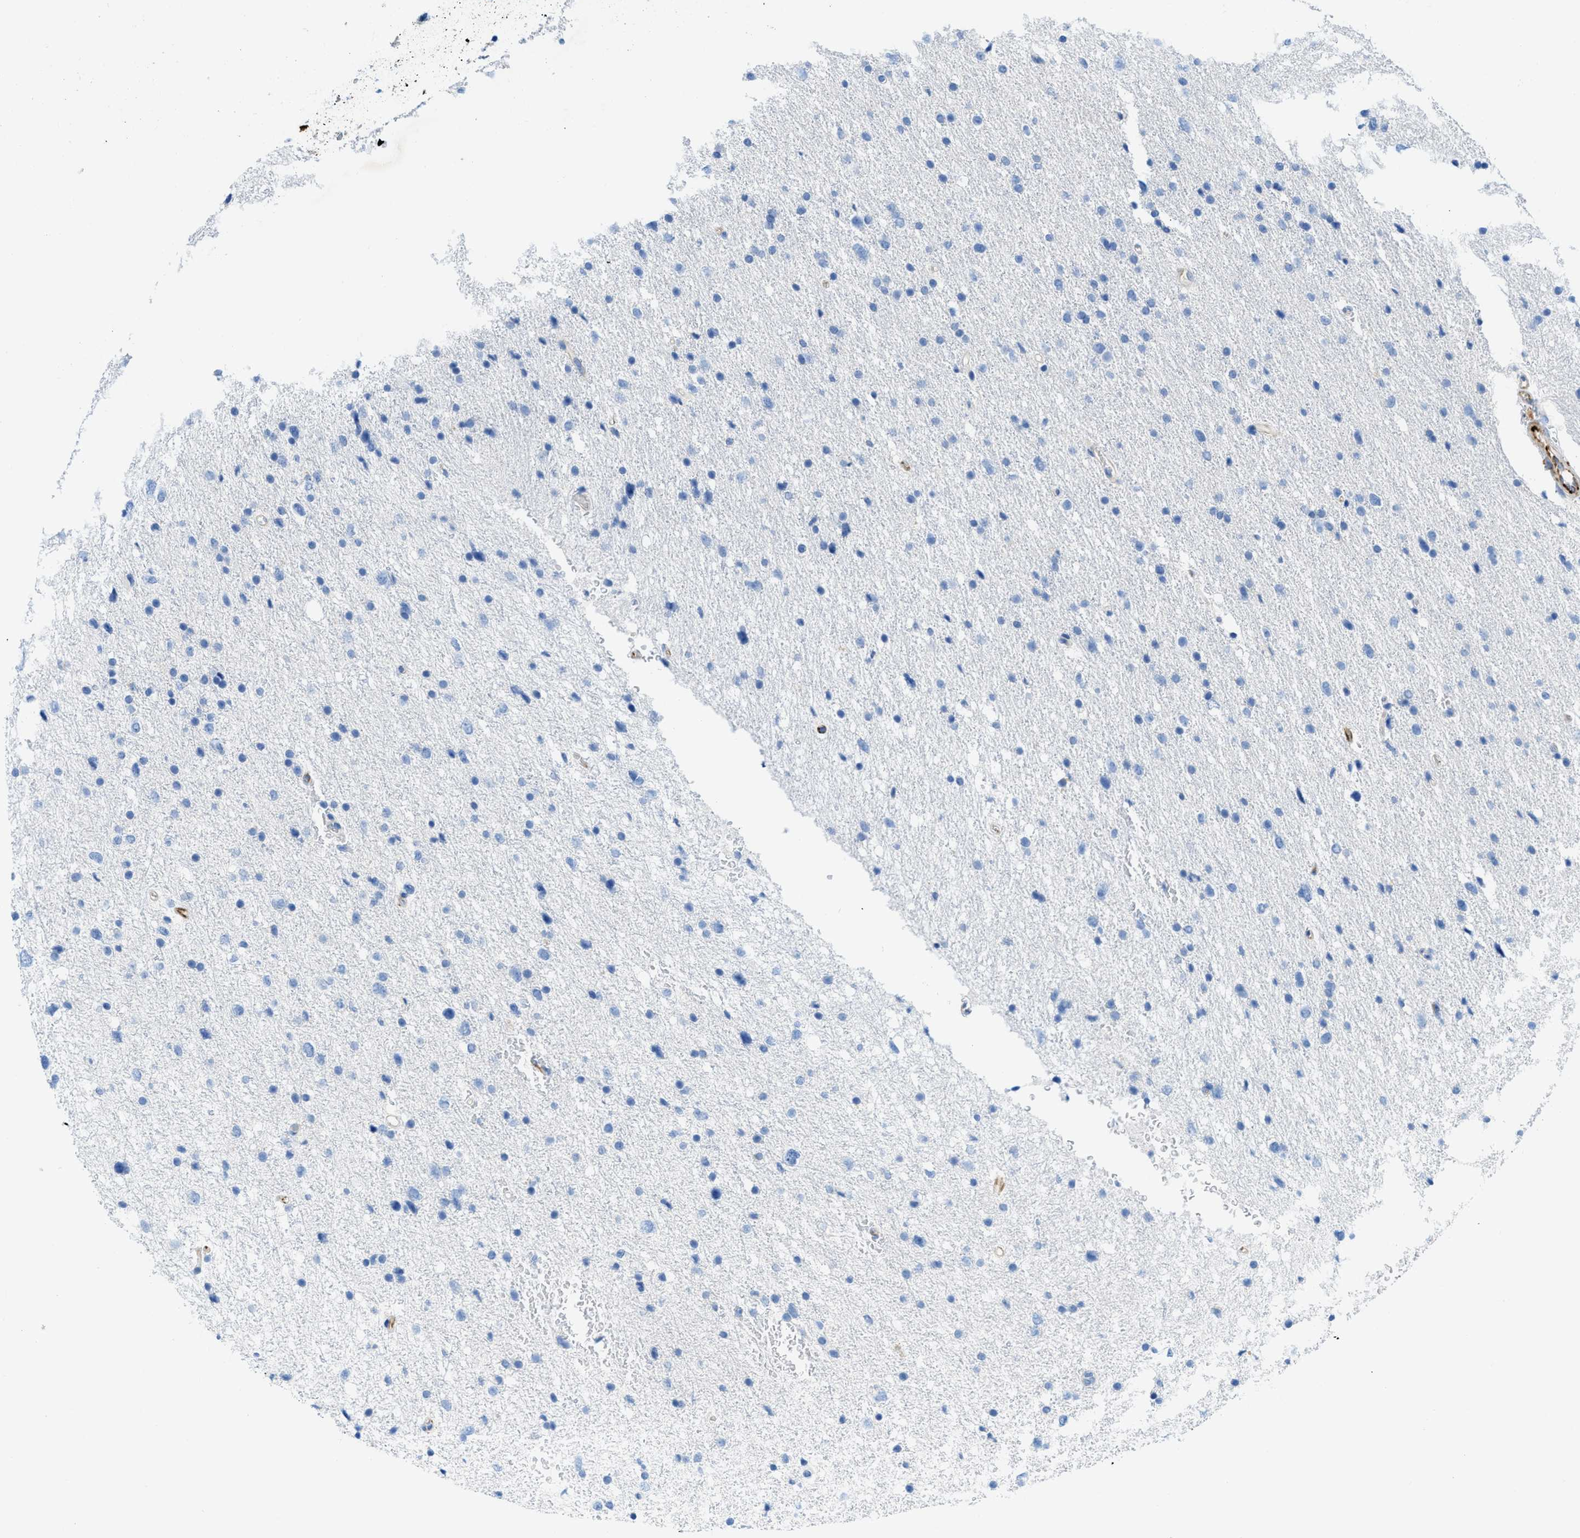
{"staining": {"intensity": "negative", "quantity": "none", "location": "none"}, "tissue": "glioma", "cell_type": "Tumor cells", "image_type": "cancer", "snomed": [{"axis": "morphology", "description": "Glioma, malignant, Low grade"}, {"axis": "topography", "description": "Brain"}], "caption": "Human glioma stained for a protein using immunohistochemistry (IHC) exhibits no positivity in tumor cells.", "gene": "XCR1", "patient": {"sex": "female", "age": 37}}